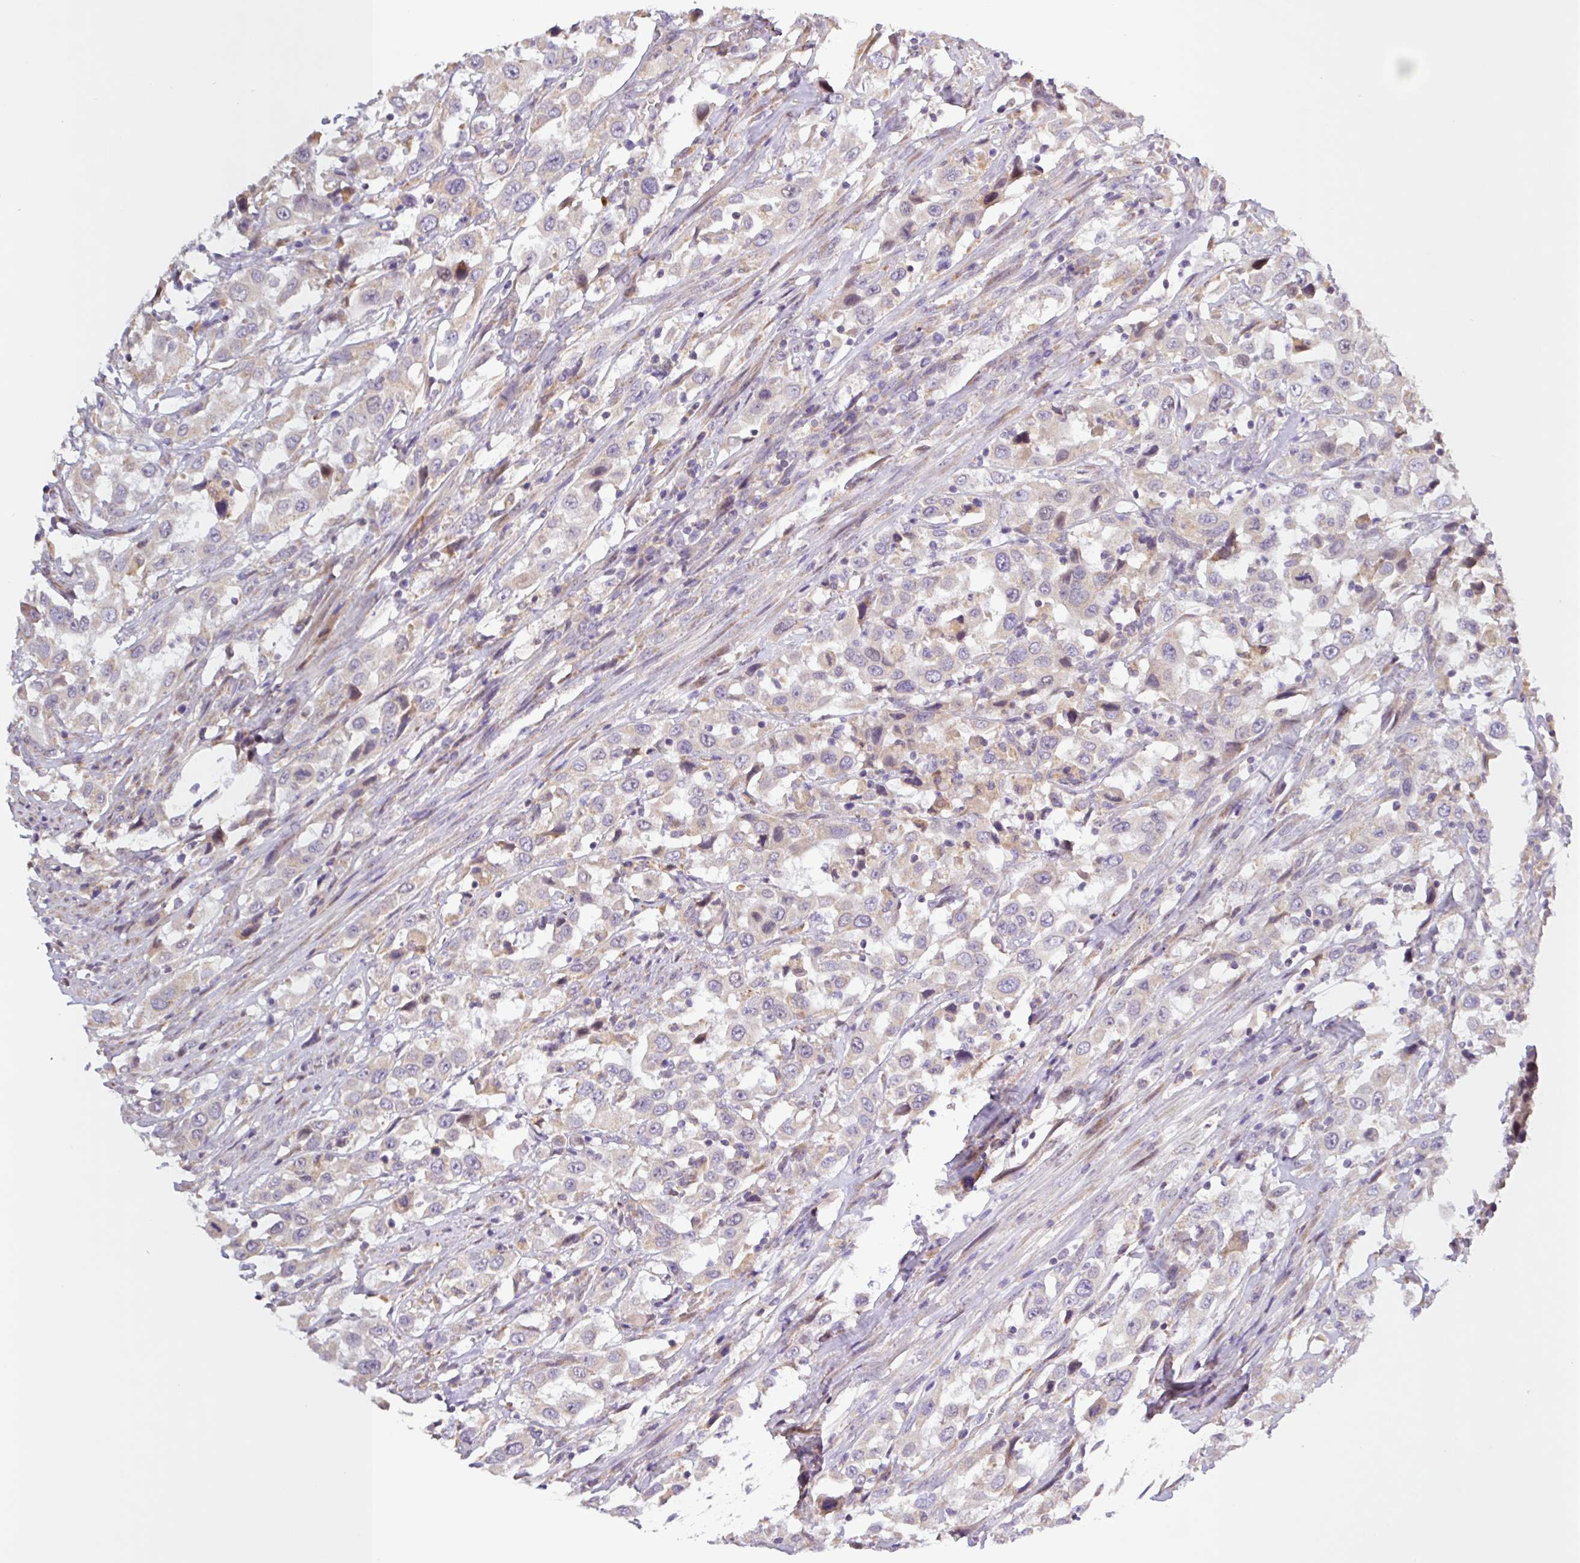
{"staining": {"intensity": "weak", "quantity": "<25%", "location": "cytoplasmic/membranous"}, "tissue": "urothelial cancer", "cell_type": "Tumor cells", "image_type": "cancer", "snomed": [{"axis": "morphology", "description": "Urothelial carcinoma, High grade"}, {"axis": "topography", "description": "Urinary bladder"}], "caption": "DAB immunohistochemical staining of human urothelial cancer demonstrates no significant positivity in tumor cells.", "gene": "SFTPB", "patient": {"sex": "male", "age": 61}}